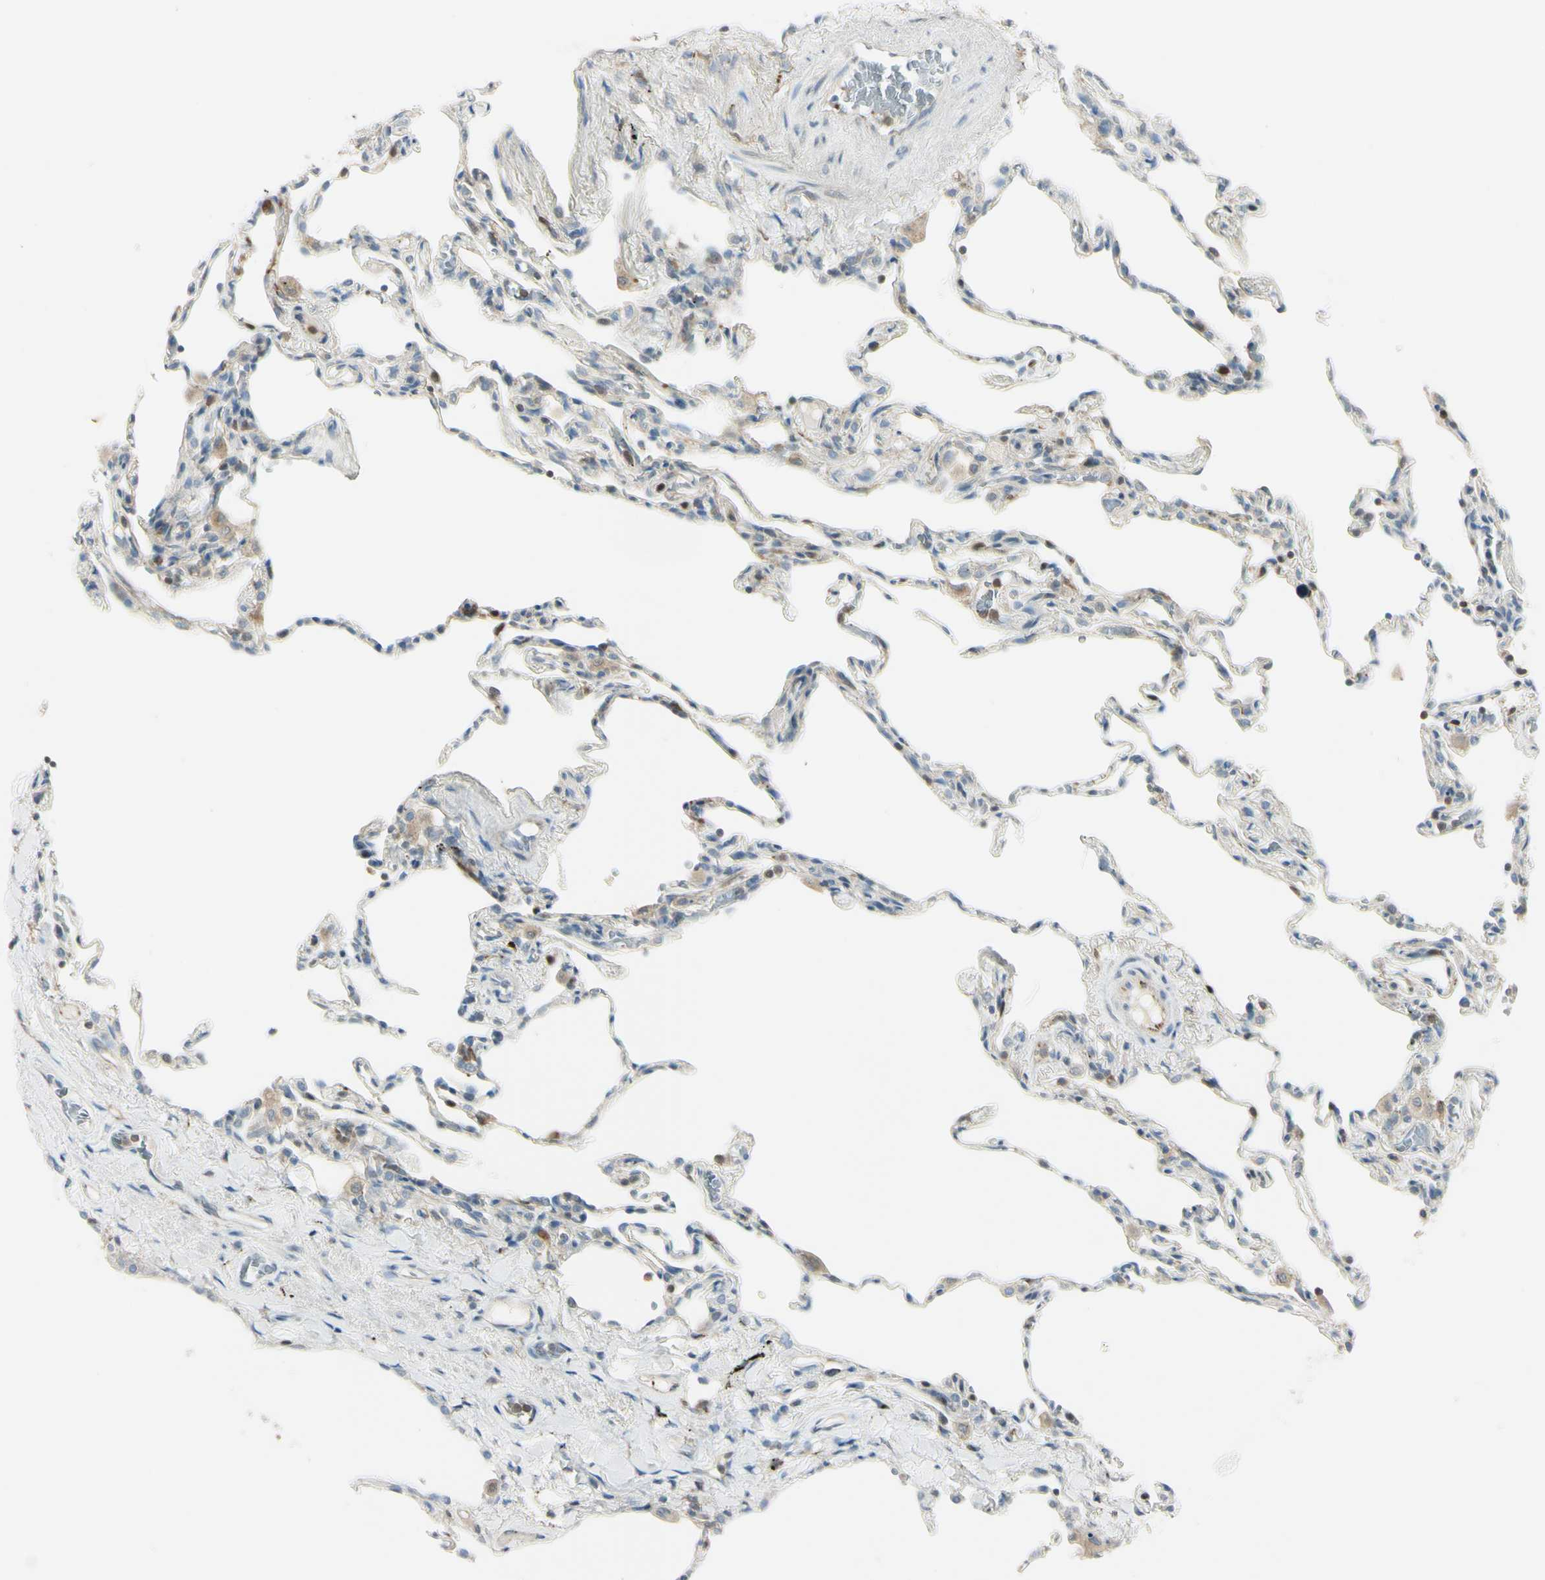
{"staining": {"intensity": "weak", "quantity": "25%-75%", "location": "cytoplasmic/membranous"}, "tissue": "lung", "cell_type": "Alveolar cells", "image_type": "normal", "snomed": [{"axis": "morphology", "description": "Normal tissue, NOS"}, {"axis": "topography", "description": "Lung"}], "caption": "Human lung stained for a protein (brown) displays weak cytoplasmic/membranous positive expression in about 25%-75% of alveolar cells.", "gene": "CYRIB", "patient": {"sex": "male", "age": 59}}